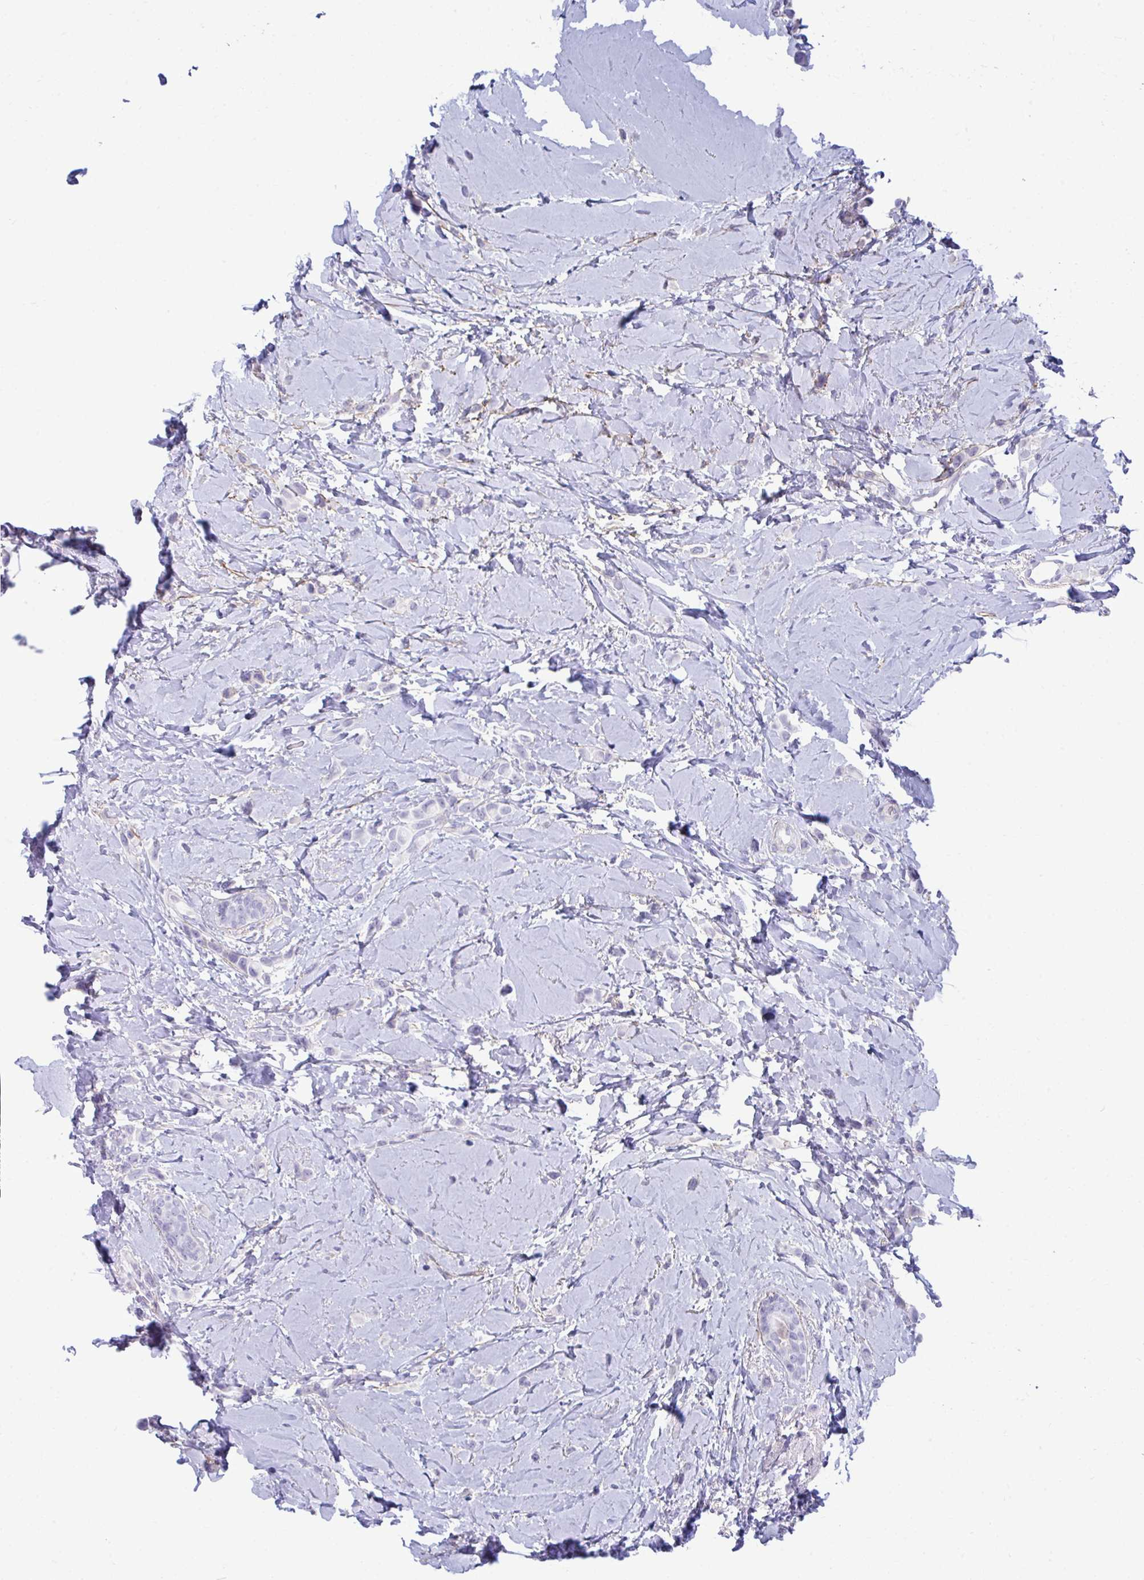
{"staining": {"intensity": "negative", "quantity": "none", "location": "none"}, "tissue": "breast cancer", "cell_type": "Tumor cells", "image_type": "cancer", "snomed": [{"axis": "morphology", "description": "Lobular carcinoma"}, {"axis": "topography", "description": "Breast"}], "caption": "High magnification brightfield microscopy of lobular carcinoma (breast) stained with DAB (3,3'-diaminobenzidine) (brown) and counterstained with hematoxylin (blue): tumor cells show no significant expression. The staining is performed using DAB brown chromogen with nuclei counter-stained in using hematoxylin.", "gene": "PIGZ", "patient": {"sex": "female", "age": 66}}